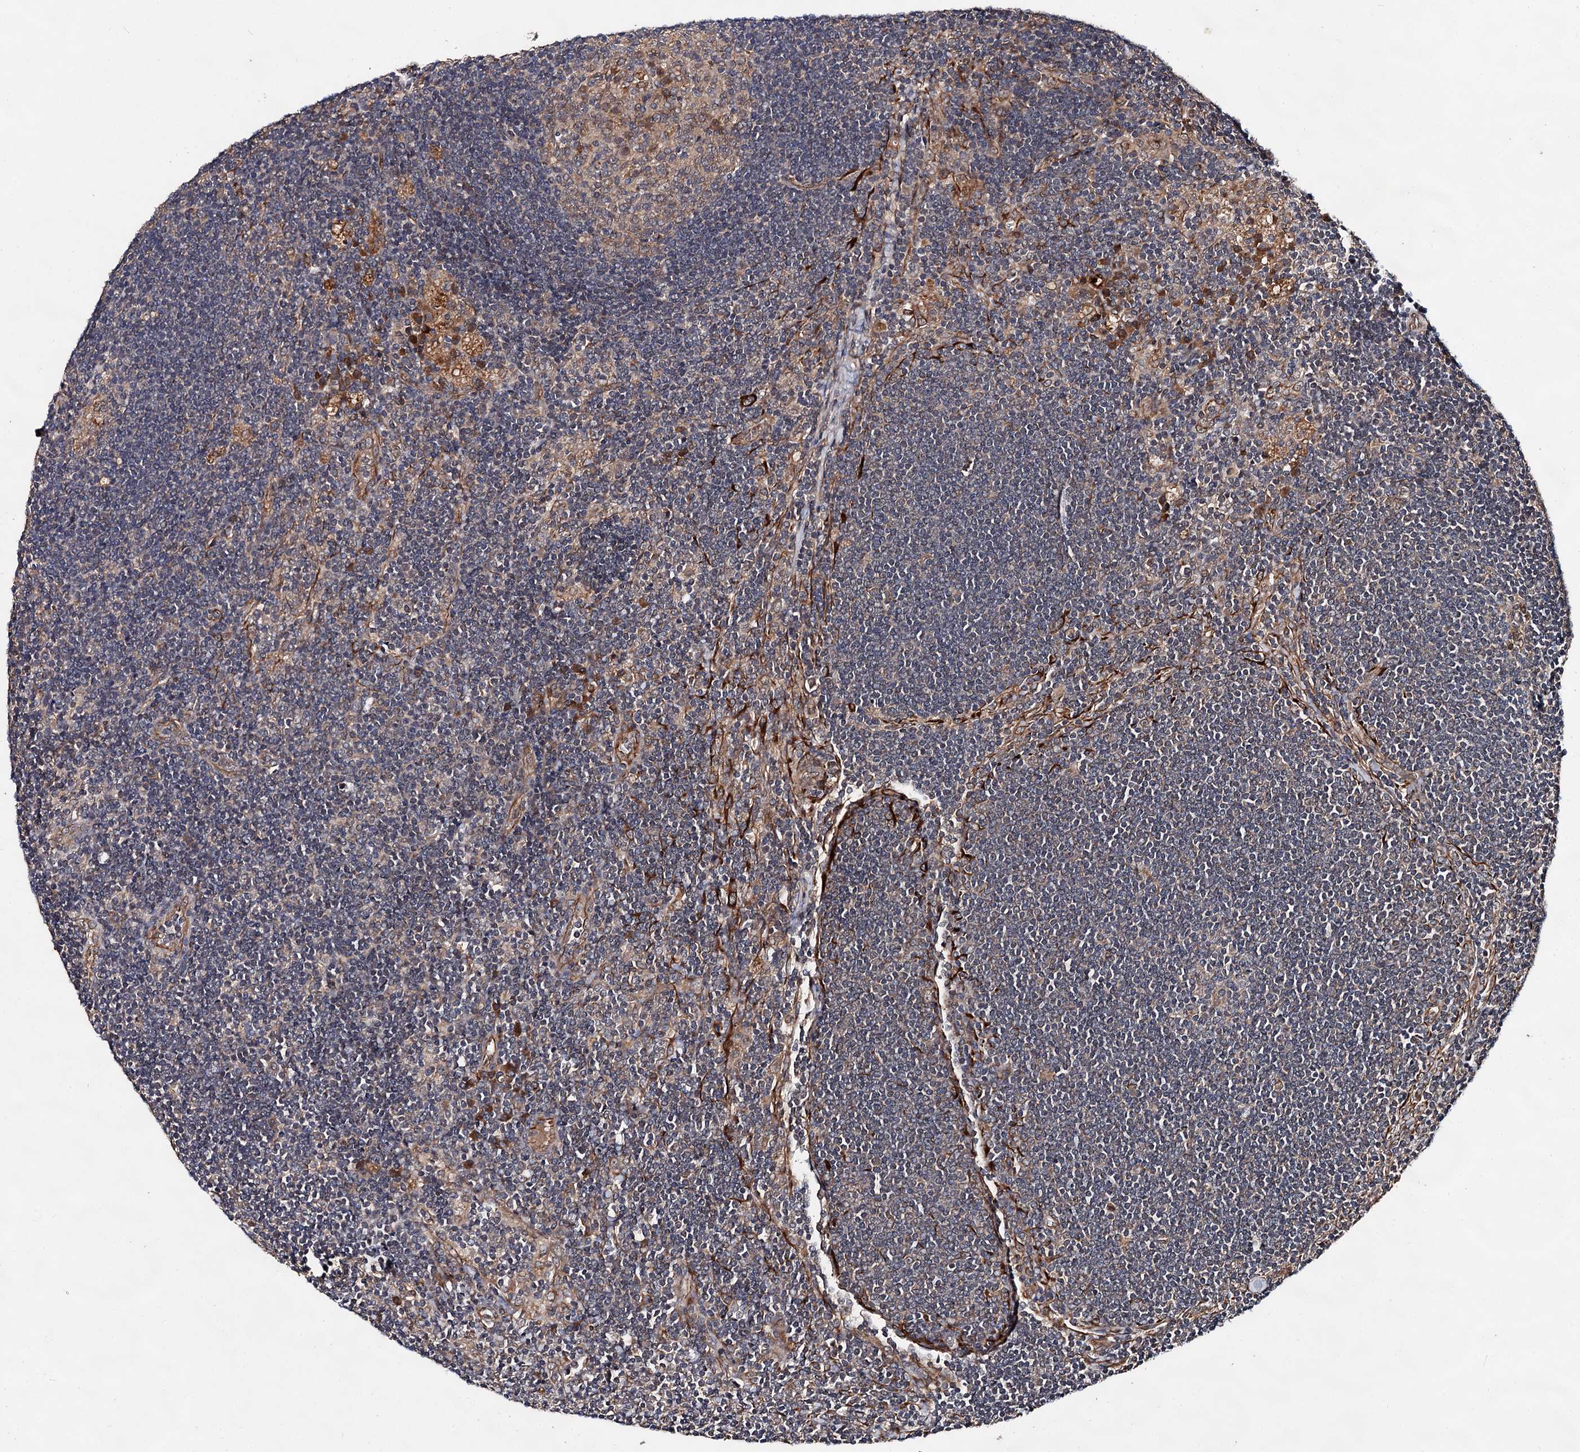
{"staining": {"intensity": "moderate", "quantity": "<25%", "location": "cytoplasmic/membranous"}, "tissue": "lymph node", "cell_type": "Germinal center cells", "image_type": "normal", "snomed": [{"axis": "morphology", "description": "Normal tissue, NOS"}, {"axis": "topography", "description": "Lymph node"}], "caption": "Brown immunohistochemical staining in unremarkable lymph node displays moderate cytoplasmic/membranous expression in approximately <25% of germinal center cells. (brown staining indicates protein expression, while blue staining denotes nuclei).", "gene": "TEX9", "patient": {"sex": "male", "age": 24}}